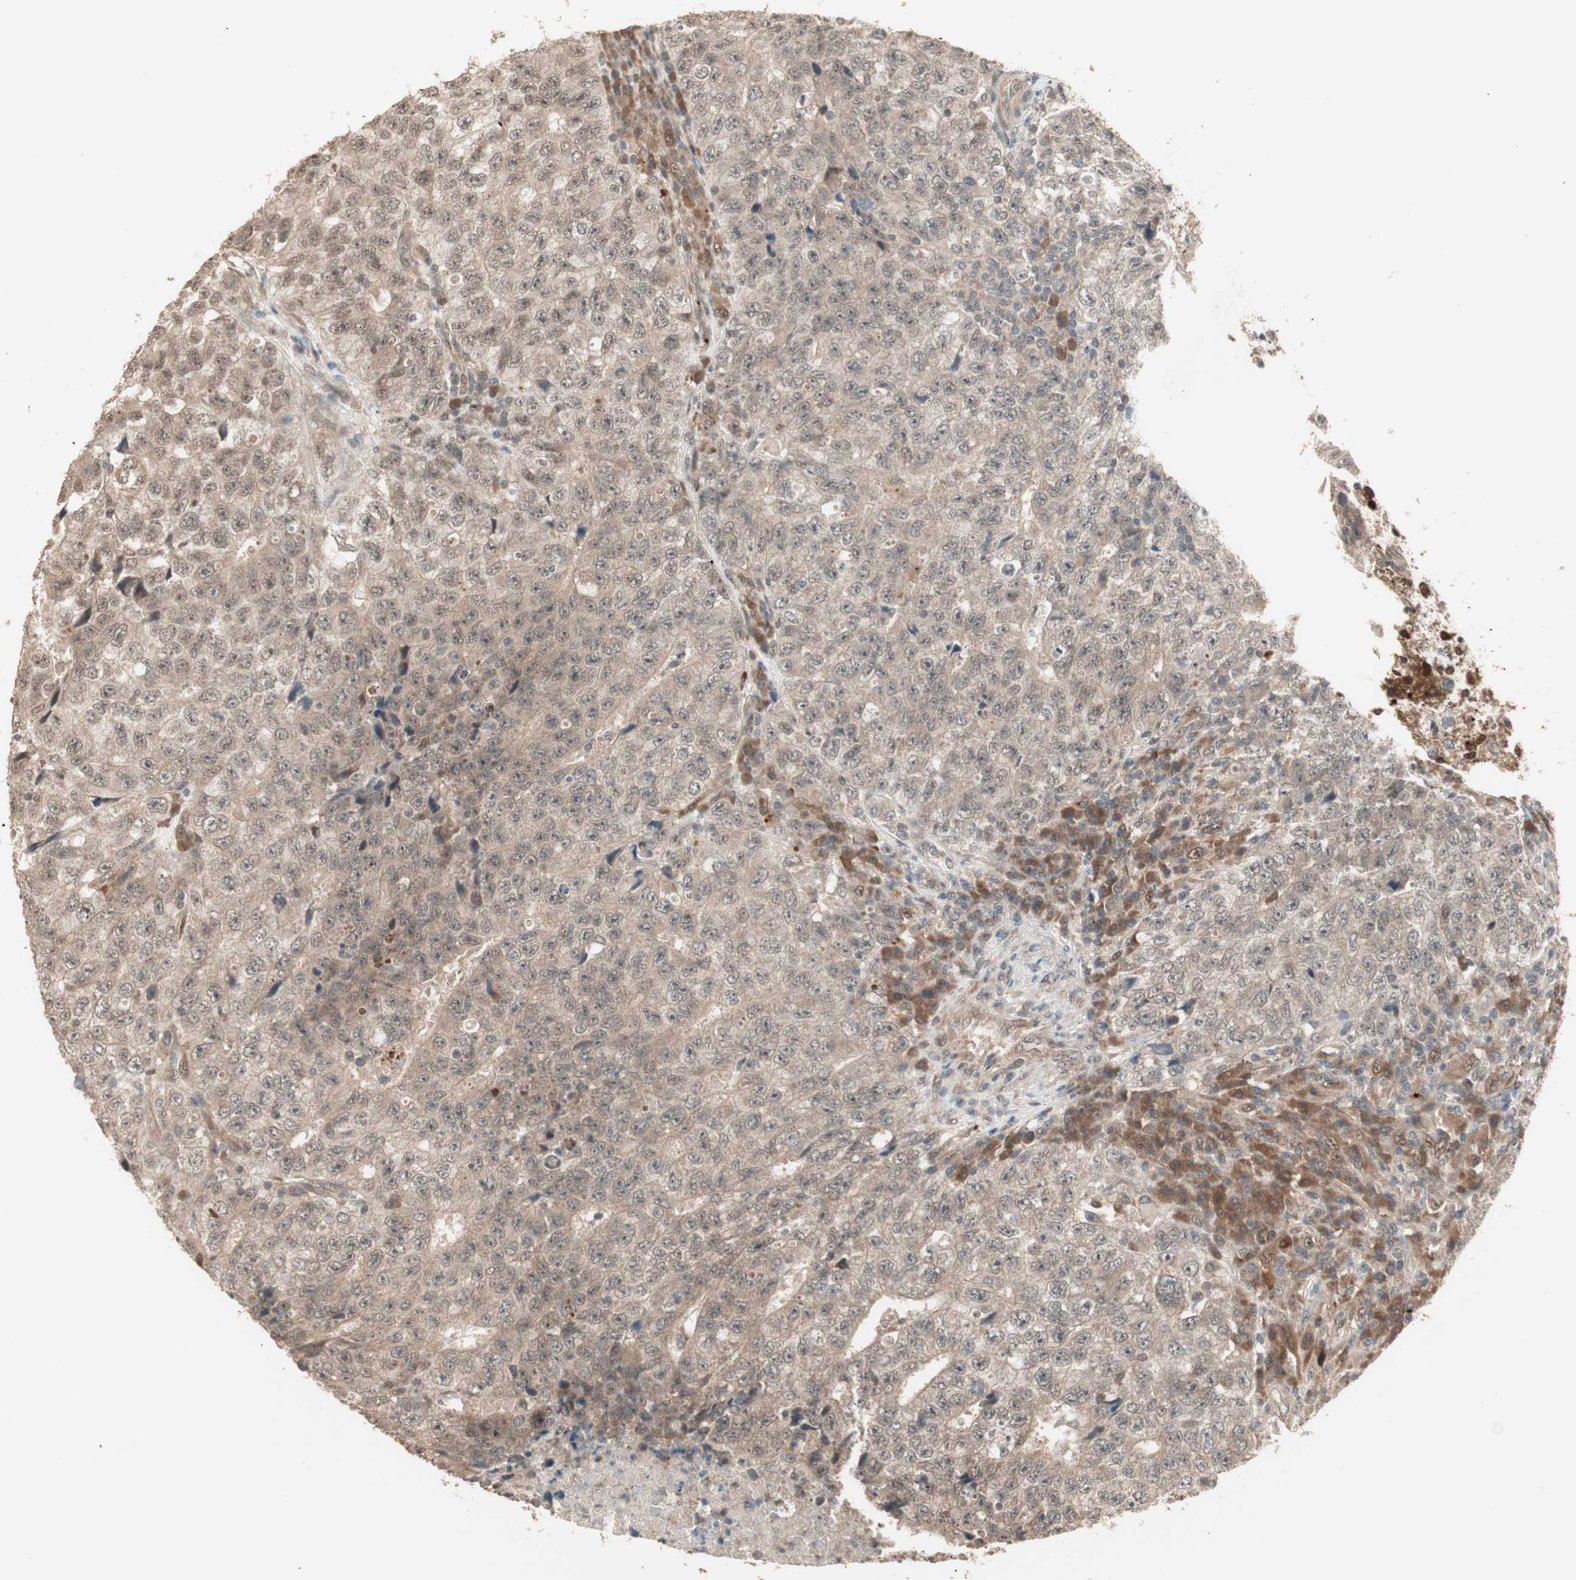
{"staining": {"intensity": "weak", "quantity": ">75%", "location": "cytoplasmic/membranous,nuclear"}, "tissue": "testis cancer", "cell_type": "Tumor cells", "image_type": "cancer", "snomed": [{"axis": "morphology", "description": "Necrosis, NOS"}, {"axis": "morphology", "description": "Carcinoma, Embryonal, NOS"}, {"axis": "topography", "description": "Testis"}], "caption": "Brown immunohistochemical staining in human testis cancer (embryonal carcinoma) reveals weak cytoplasmic/membranous and nuclear positivity in approximately >75% of tumor cells.", "gene": "ZSCAN31", "patient": {"sex": "male", "age": 19}}